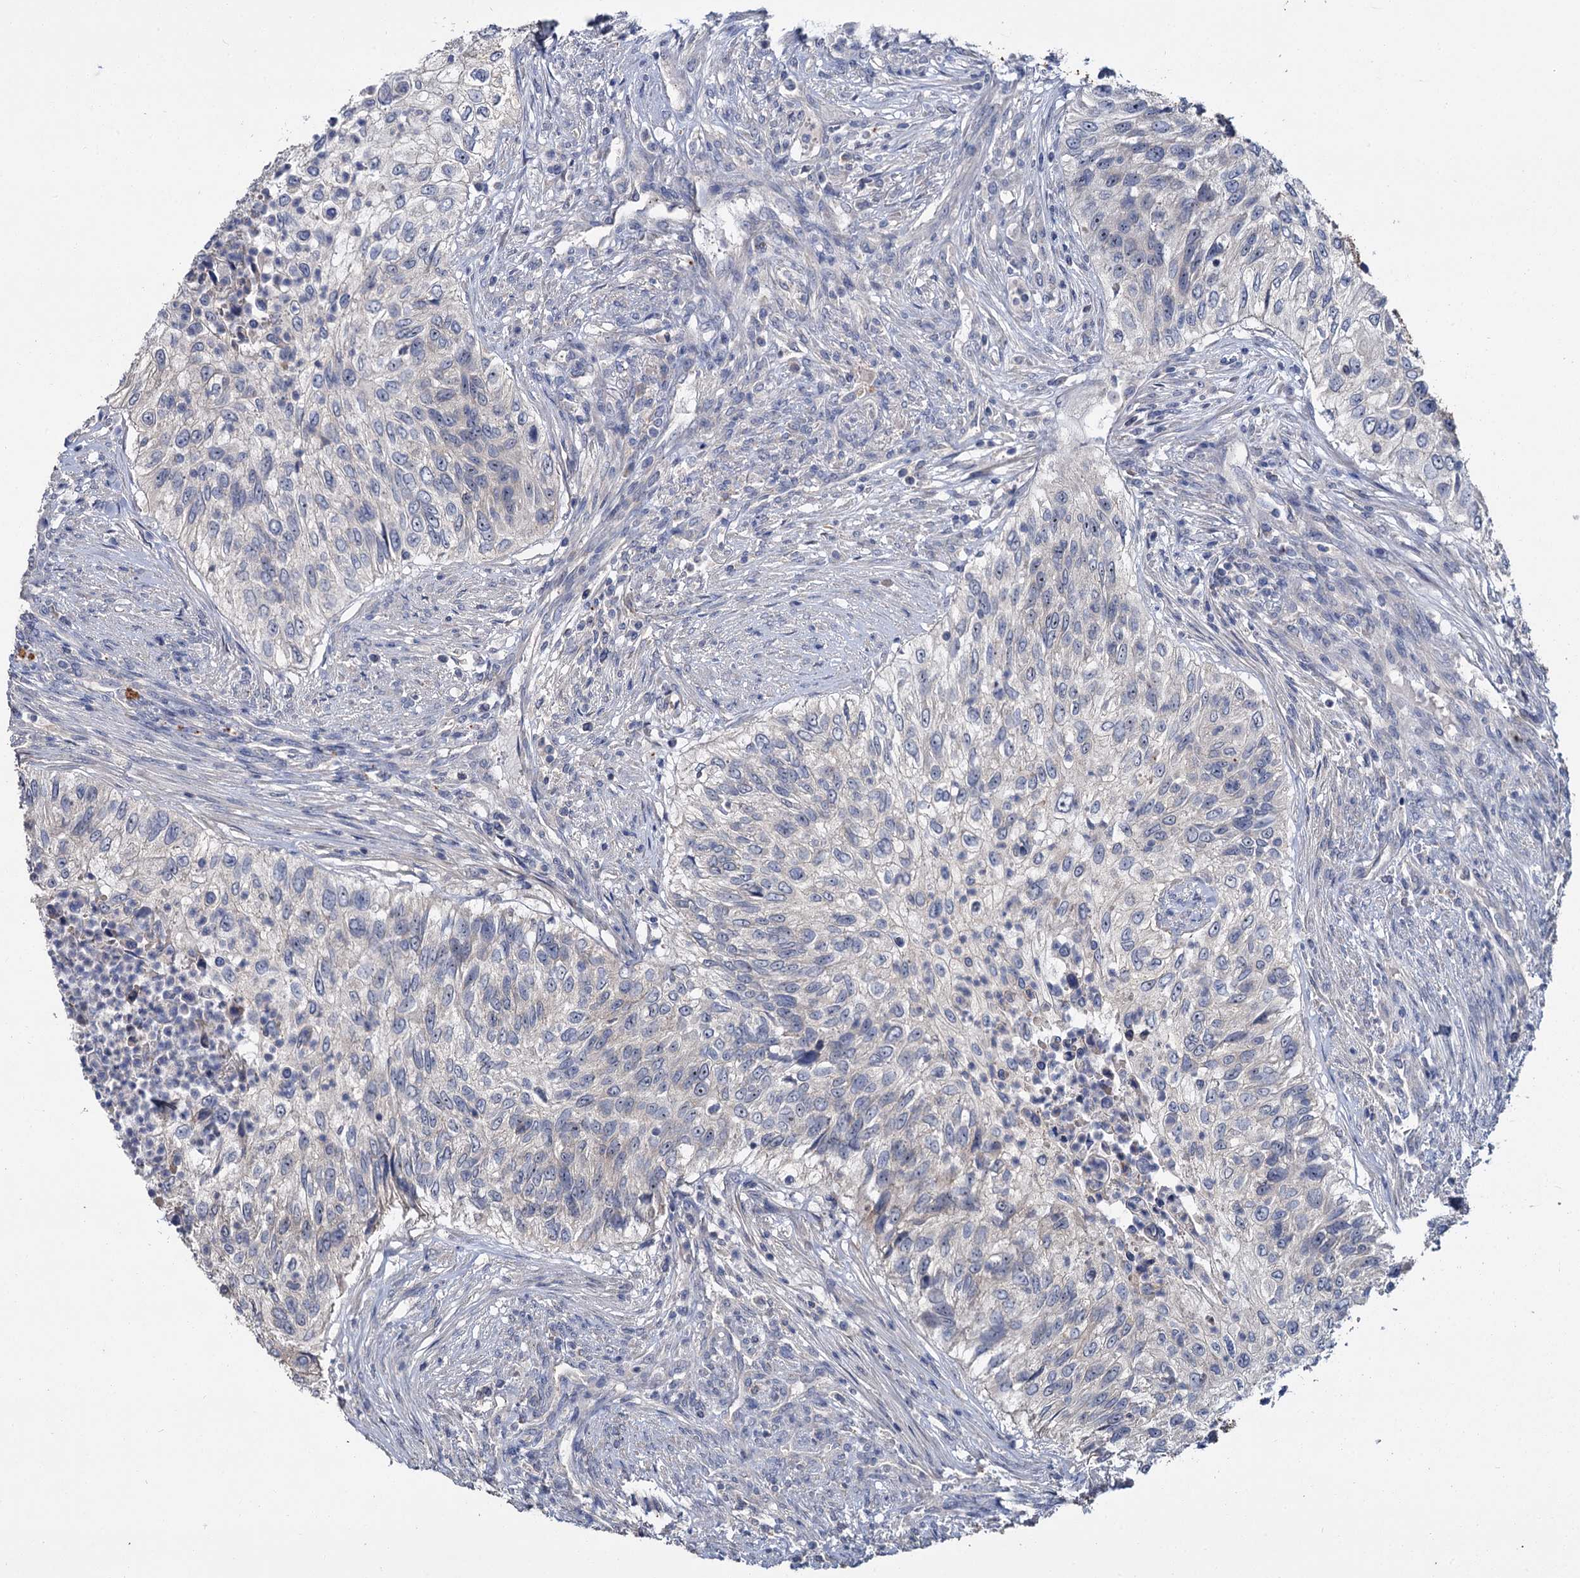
{"staining": {"intensity": "negative", "quantity": "none", "location": "none"}, "tissue": "urothelial cancer", "cell_type": "Tumor cells", "image_type": "cancer", "snomed": [{"axis": "morphology", "description": "Urothelial carcinoma, High grade"}, {"axis": "topography", "description": "Urinary bladder"}], "caption": "Micrograph shows no protein positivity in tumor cells of urothelial cancer tissue.", "gene": "ATP9A", "patient": {"sex": "female", "age": 60}}